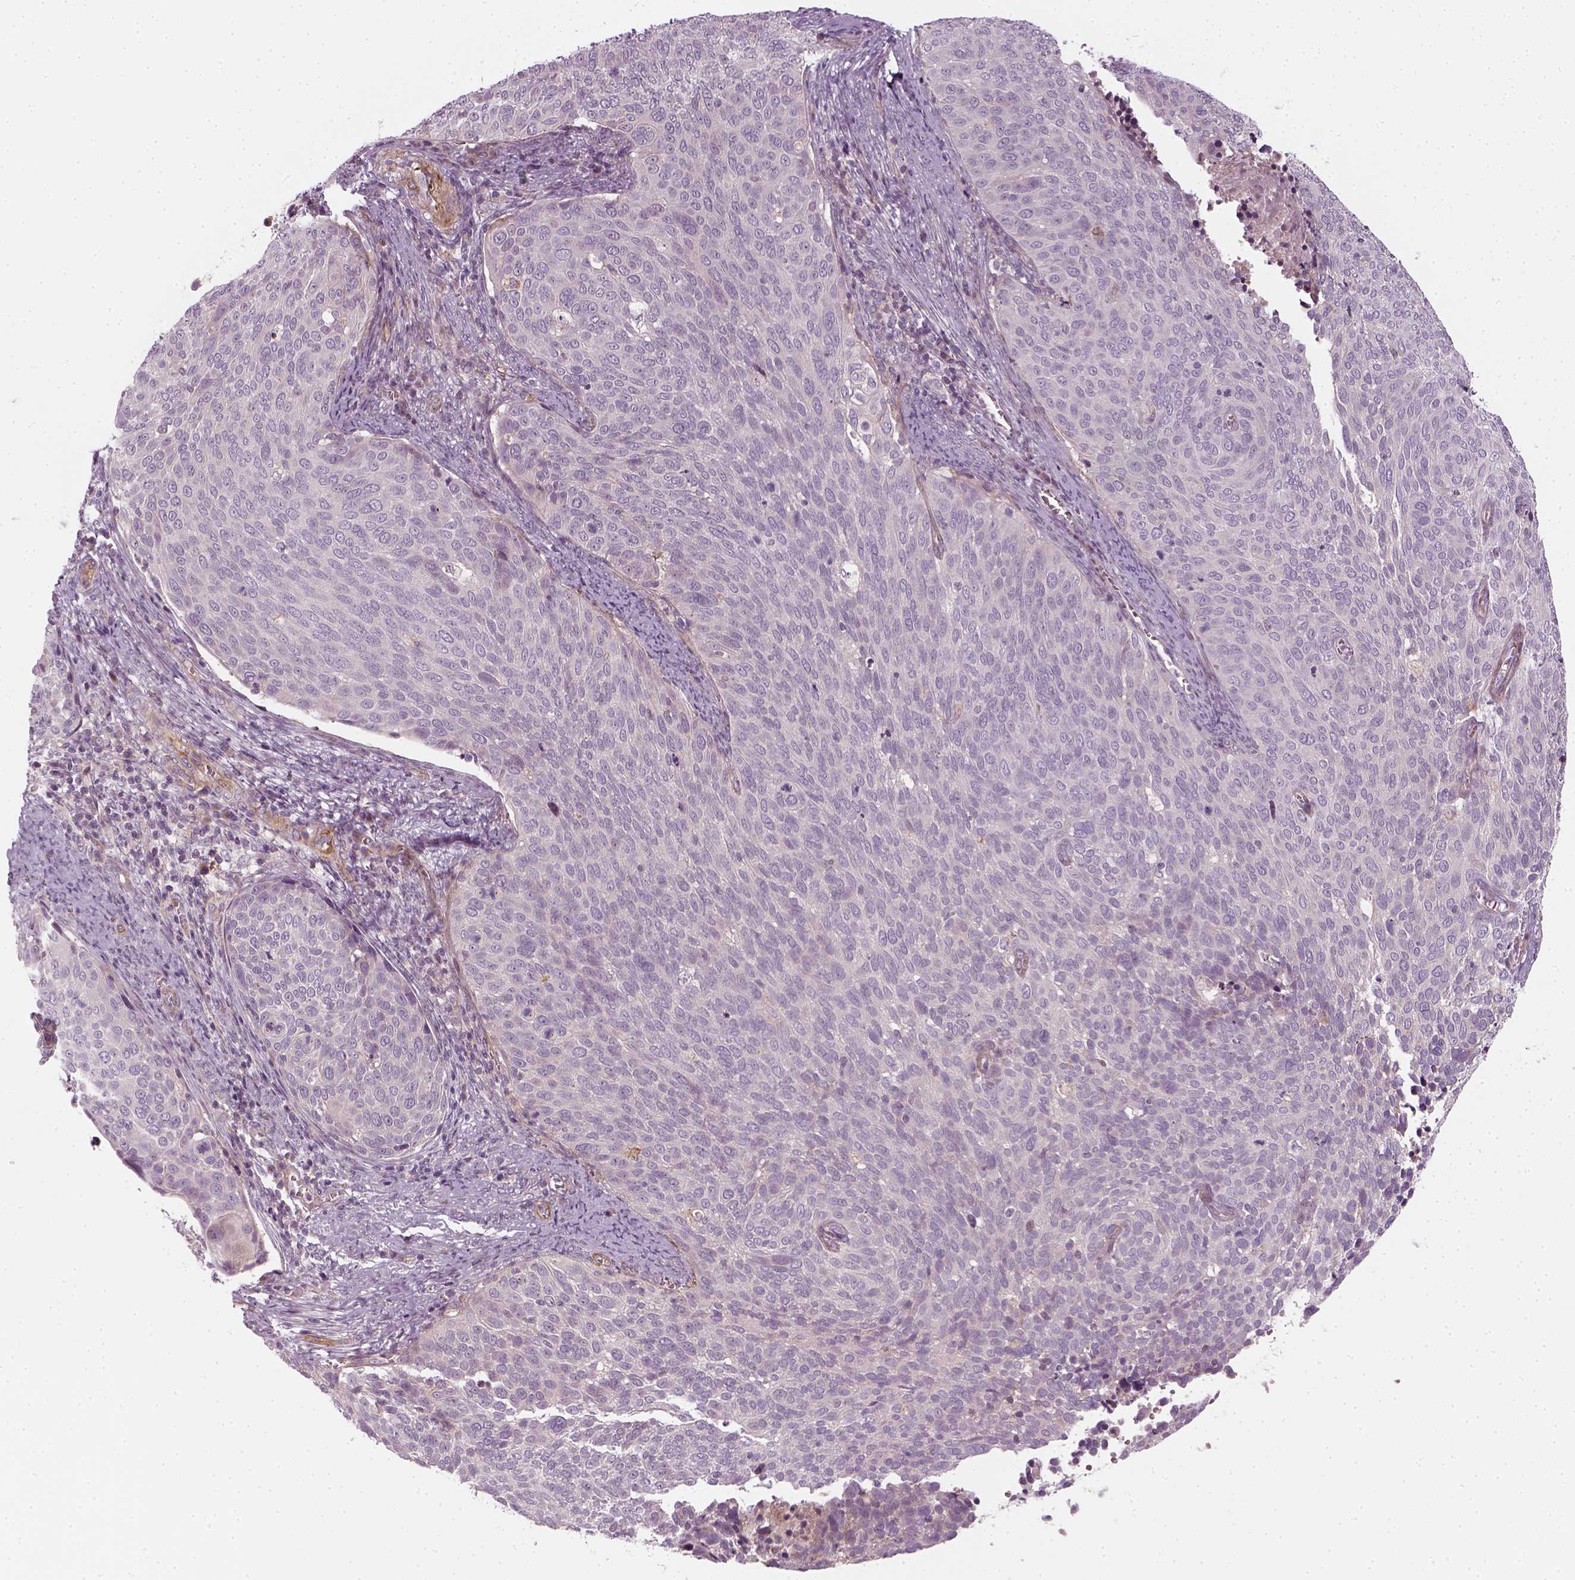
{"staining": {"intensity": "negative", "quantity": "none", "location": "none"}, "tissue": "cervical cancer", "cell_type": "Tumor cells", "image_type": "cancer", "snomed": [{"axis": "morphology", "description": "Squamous cell carcinoma, NOS"}, {"axis": "topography", "description": "Cervix"}], "caption": "There is no significant positivity in tumor cells of cervical squamous cell carcinoma.", "gene": "DNASE1L1", "patient": {"sex": "female", "age": 39}}